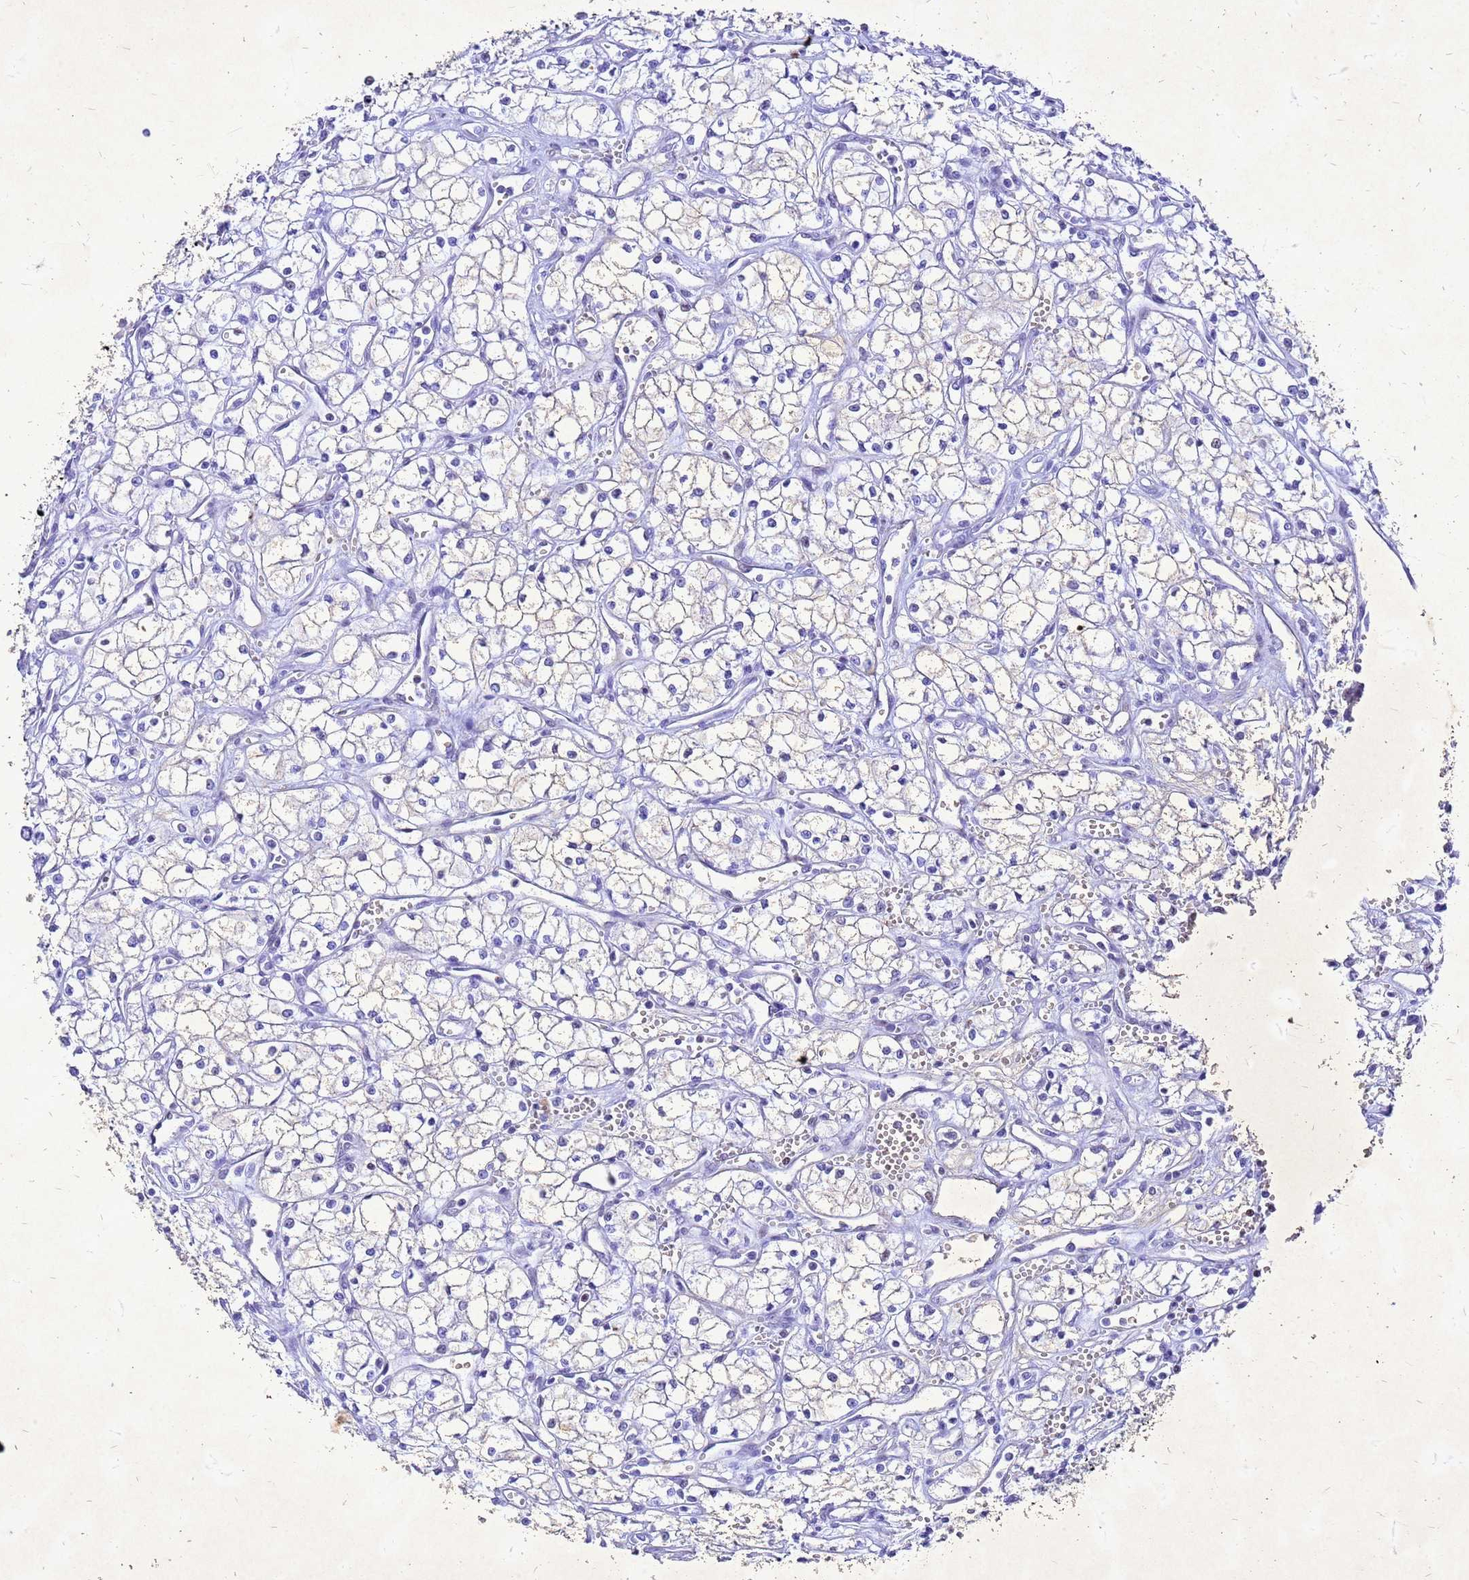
{"staining": {"intensity": "negative", "quantity": "none", "location": "none"}, "tissue": "renal cancer", "cell_type": "Tumor cells", "image_type": "cancer", "snomed": [{"axis": "morphology", "description": "Adenocarcinoma, NOS"}, {"axis": "topography", "description": "Kidney"}], "caption": "DAB (3,3'-diaminobenzidine) immunohistochemical staining of renal adenocarcinoma displays no significant expression in tumor cells.", "gene": "COPS9", "patient": {"sex": "male", "age": 59}}